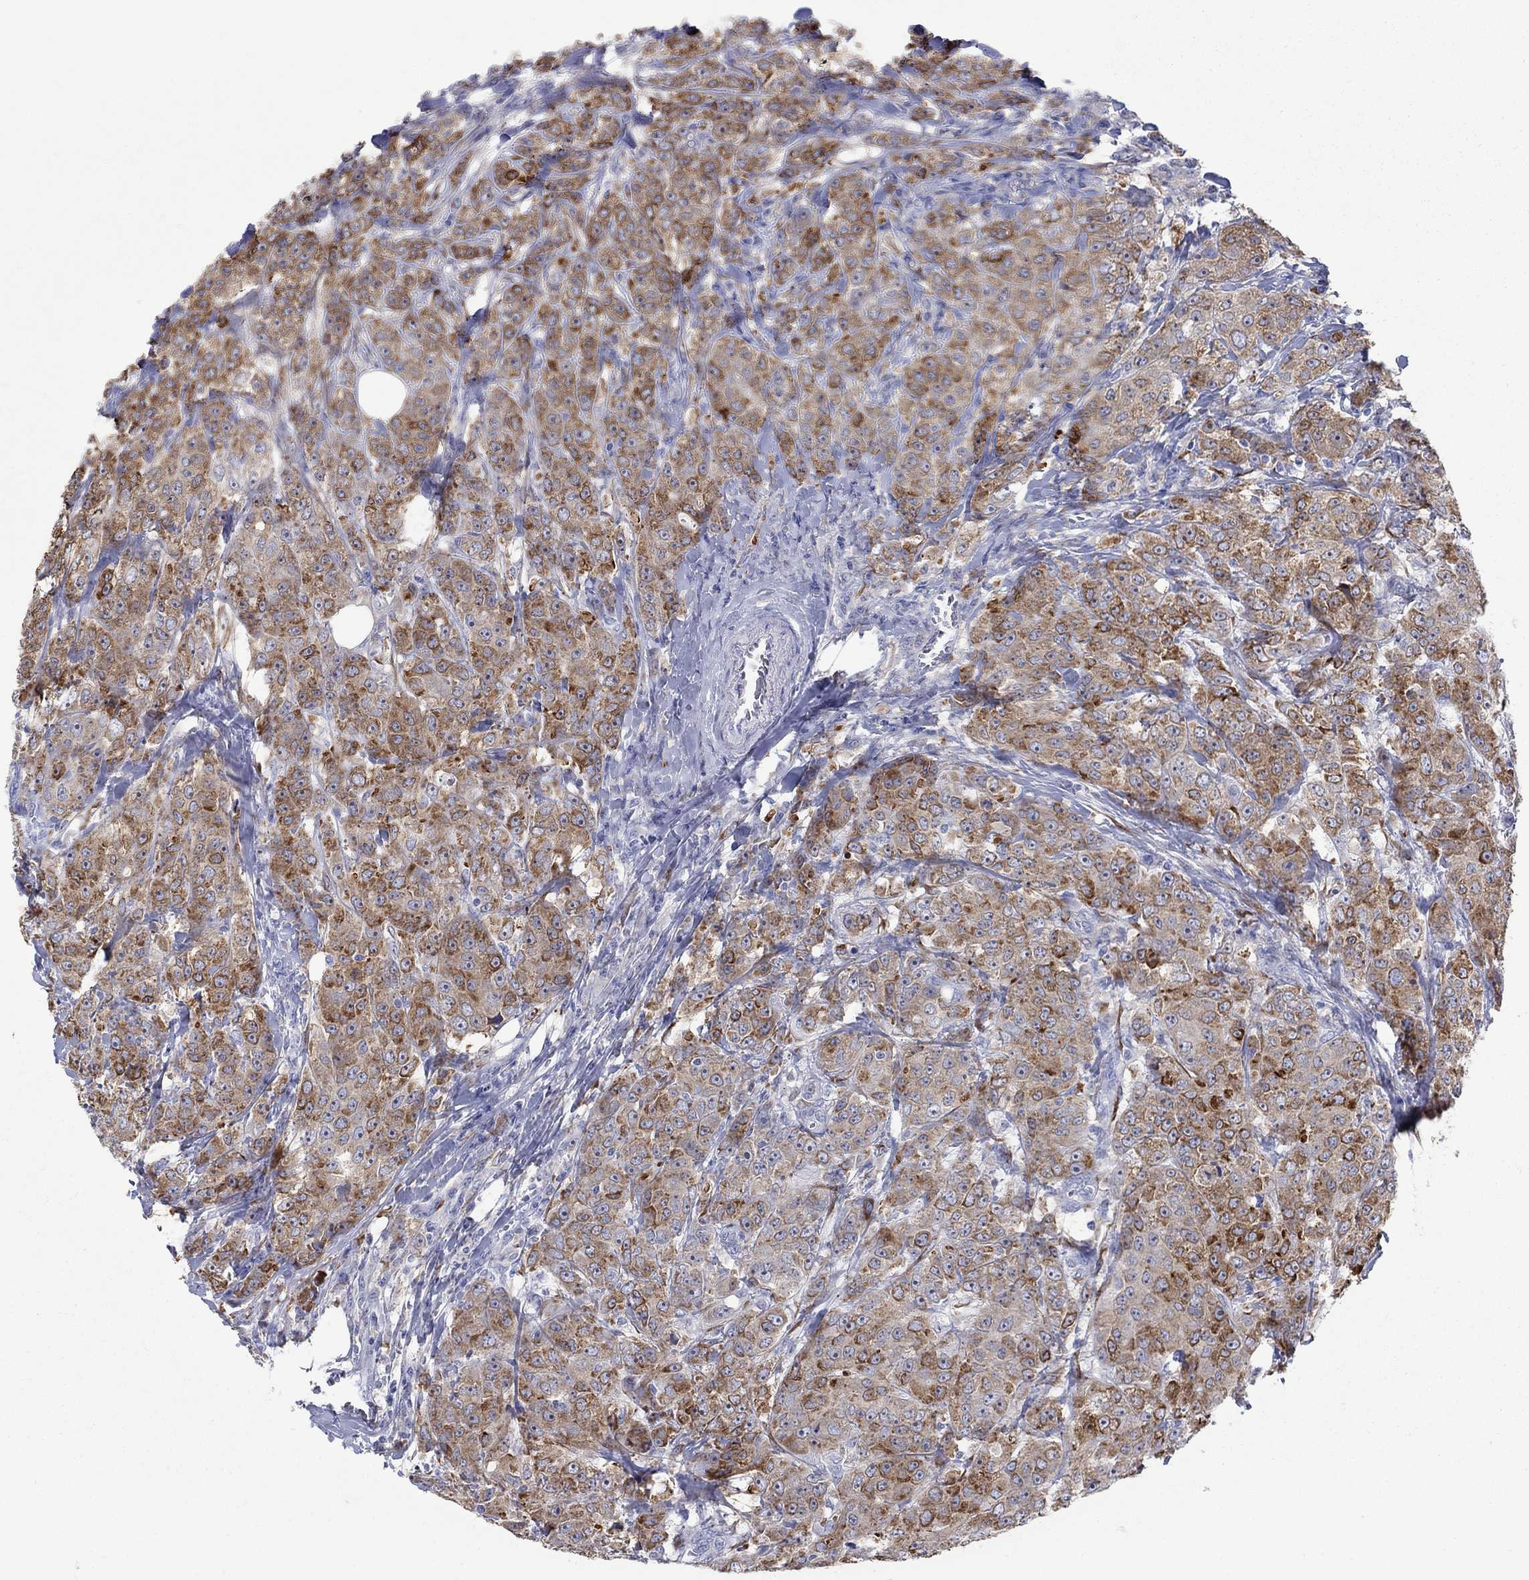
{"staining": {"intensity": "strong", "quantity": ">75%", "location": "cytoplasmic/membranous"}, "tissue": "breast cancer", "cell_type": "Tumor cells", "image_type": "cancer", "snomed": [{"axis": "morphology", "description": "Duct carcinoma"}, {"axis": "topography", "description": "Breast"}], "caption": "About >75% of tumor cells in human breast intraductal carcinoma exhibit strong cytoplasmic/membranous protein expression as visualized by brown immunohistochemical staining.", "gene": "REEP2", "patient": {"sex": "female", "age": 43}}